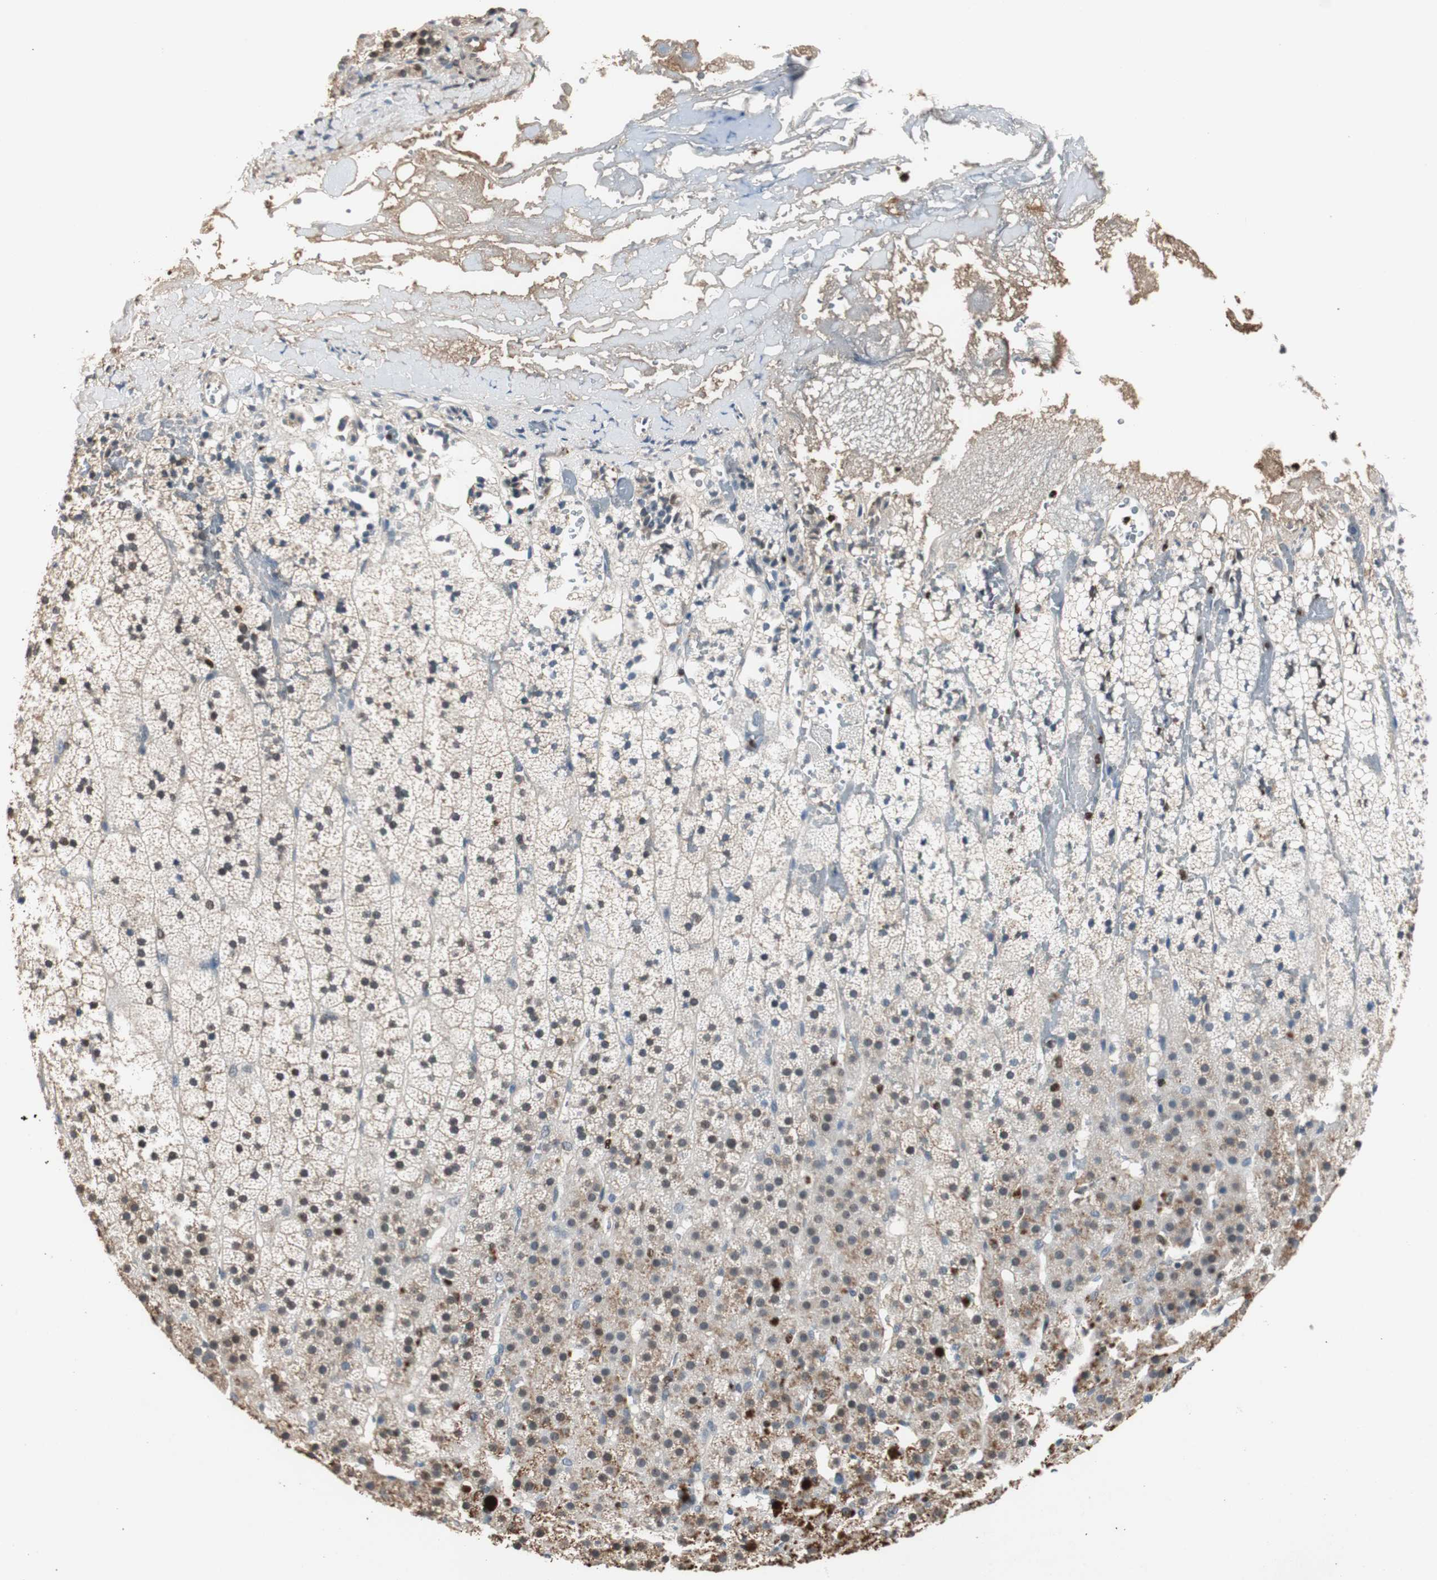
{"staining": {"intensity": "strong", "quantity": "25%-75%", "location": "cytoplasmic/membranous"}, "tissue": "adrenal gland", "cell_type": "Glandular cells", "image_type": "normal", "snomed": [{"axis": "morphology", "description": "Normal tissue, NOS"}, {"axis": "topography", "description": "Adrenal gland"}], "caption": "Approximately 25%-75% of glandular cells in normal human adrenal gland display strong cytoplasmic/membranous protein staining as visualized by brown immunohistochemical staining.", "gene": "FEN1", "patient": {"sex": "male", "age": 35}}